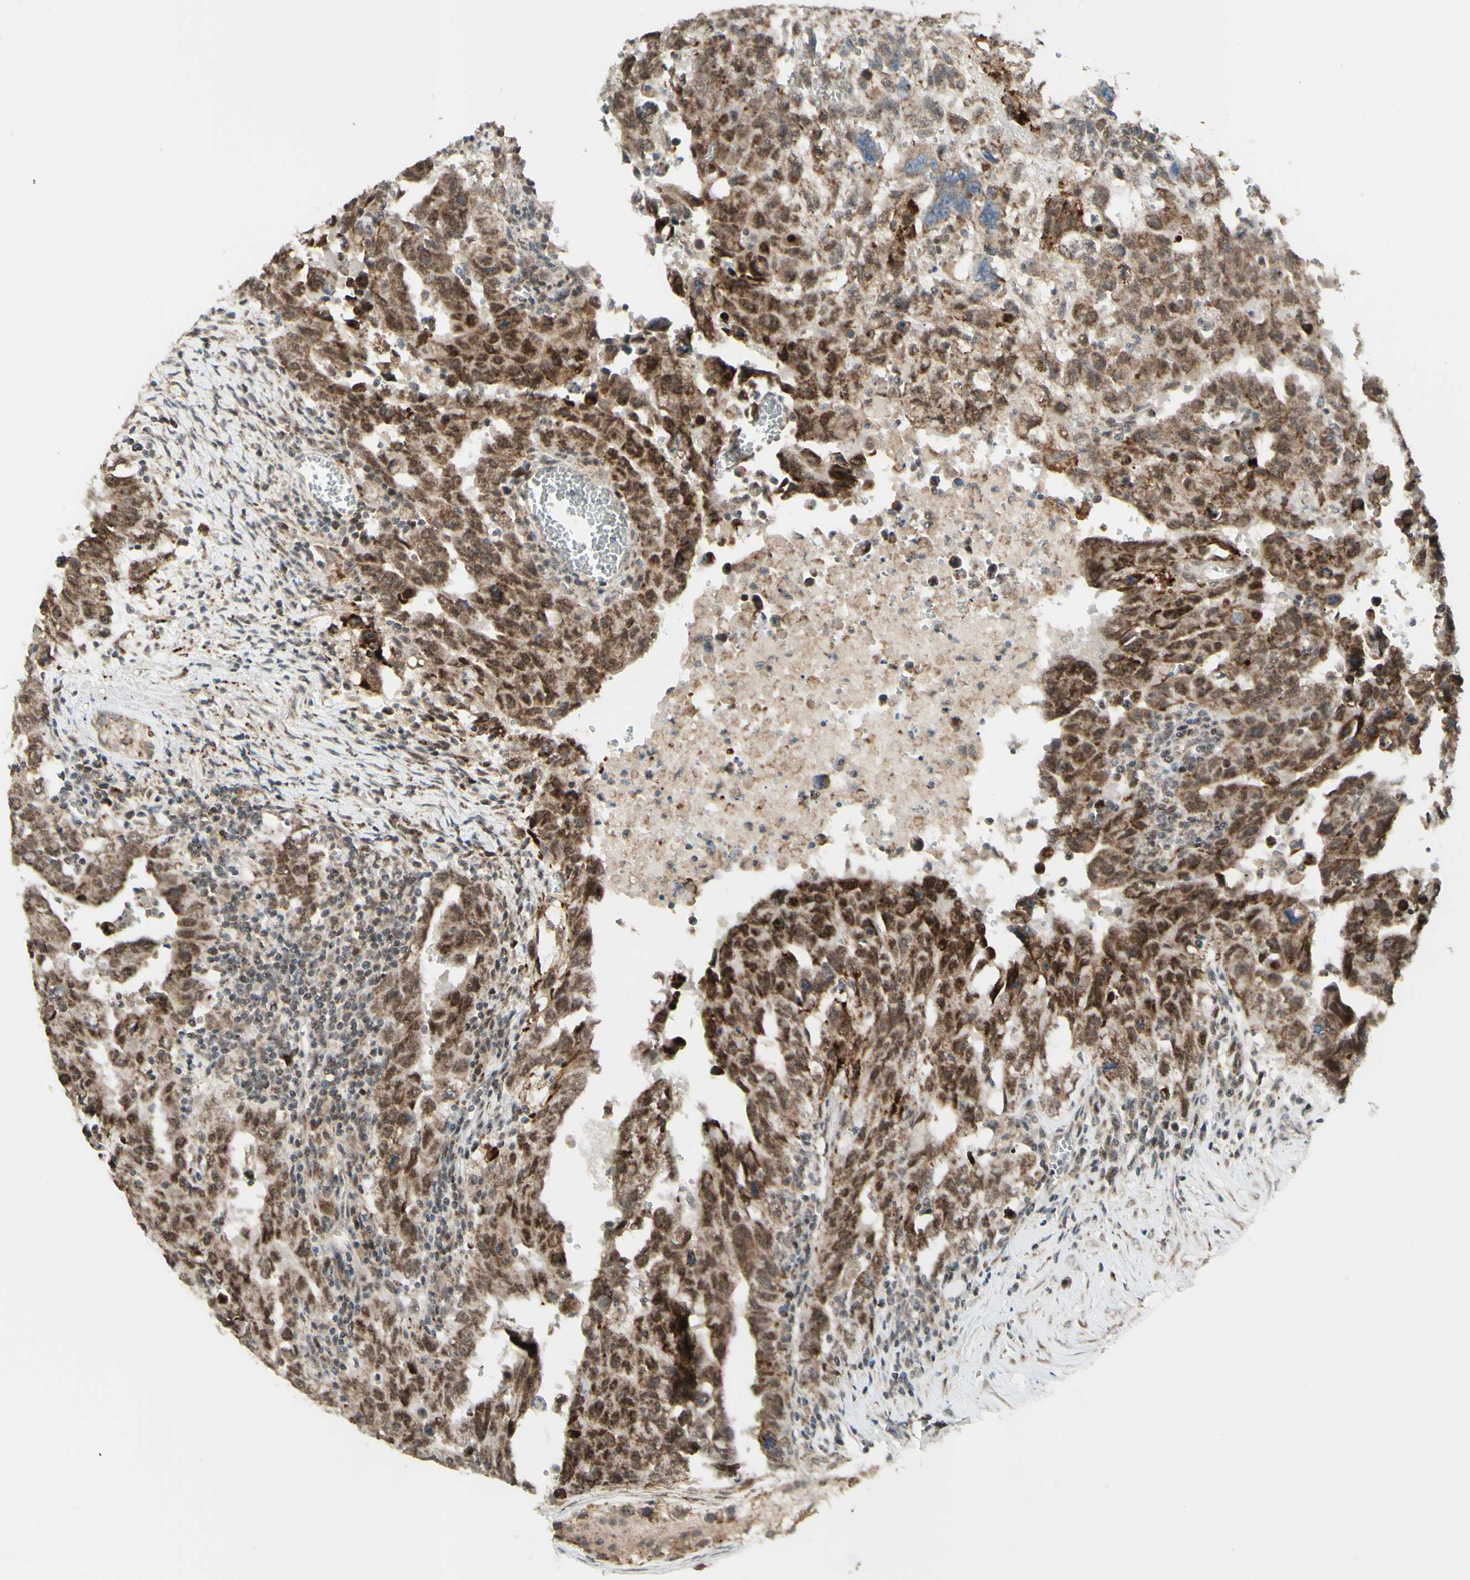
{"staining": {"intensity": "strong", "quantity": ">75%", "location": "cytoplasmic/membranous"}, "tissue": "testis cancer", "cell_type": "Tumor cells", "image_type": "cancer", "snomed": [{"axis": "morphology", "description": "Carcinoma, Embryonal, NOS"}, {"axis": "topography", "description": "Testis"}], "caption": "This micrograph reveals IHC staining of embryonal carcinoma (testis), with high strong cytoplasmic/membranous staining in approximately >75% of tumor cells.", "gene": "DHRS3", "patient": {"sex": "male", "age": 28}}